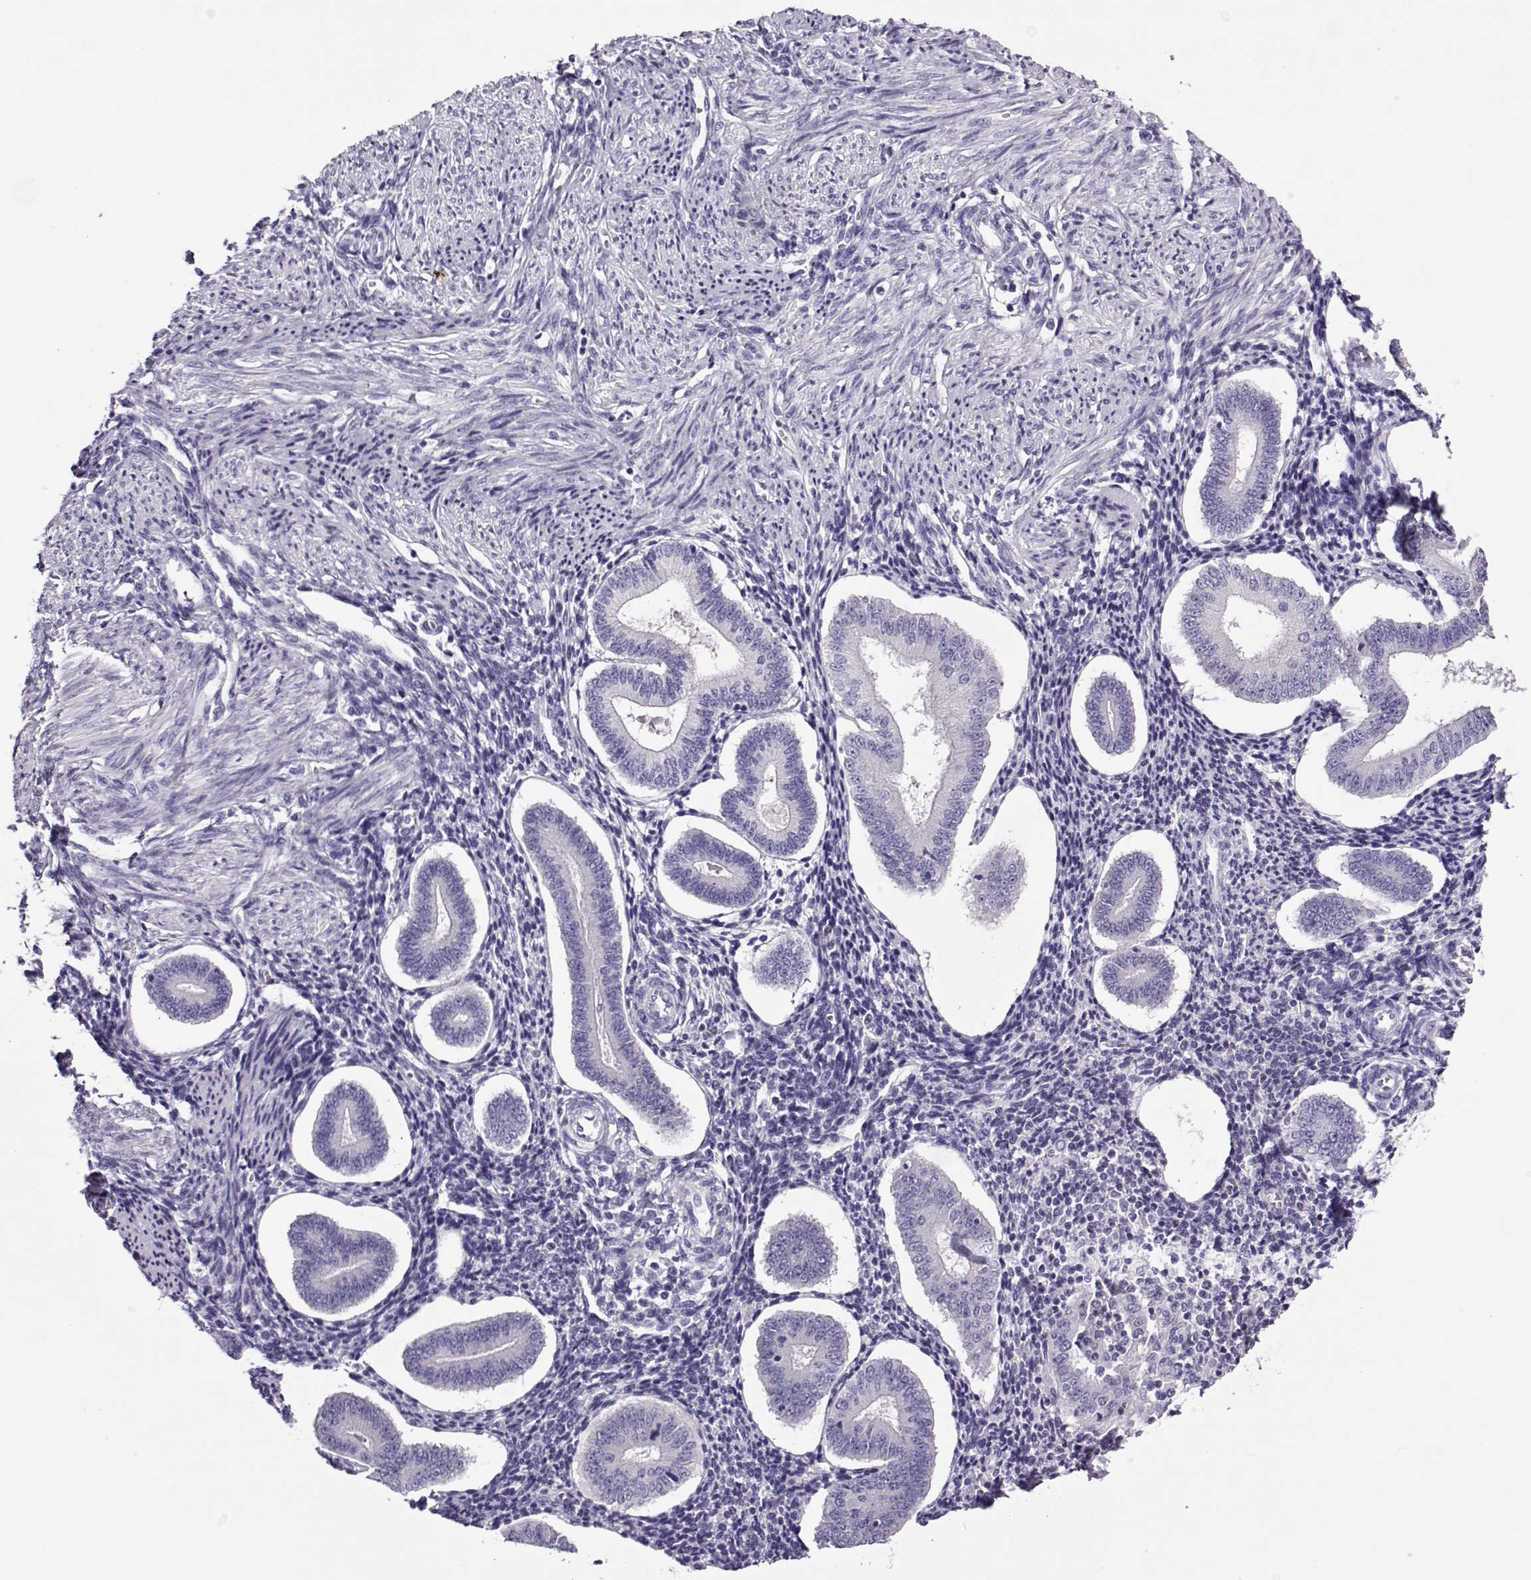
{"staining": {"intensity": "negative", "quantity": "none", "location": "none"}, "tissue": "endometrium", "cell_type": "Cells in endometrial stroma", "image_type": "normal", "snomed": [{"axis": "morphology", "description": "Normal tissue, NOS"}, {"axis": "topography", "description": "Endometrium"}], "caption": "DAB immunohistochemical staining of normal human endometrium exhibits no significant expression in cells in endometrial stroma. The staining was performed using DAB to visualize the protein expression in brown, while the nuclei were stained in blue with hematoxylin (Magnification: 20x).", "gene": "LINGO1", "patient": {"sex": "female", "age": 40}}